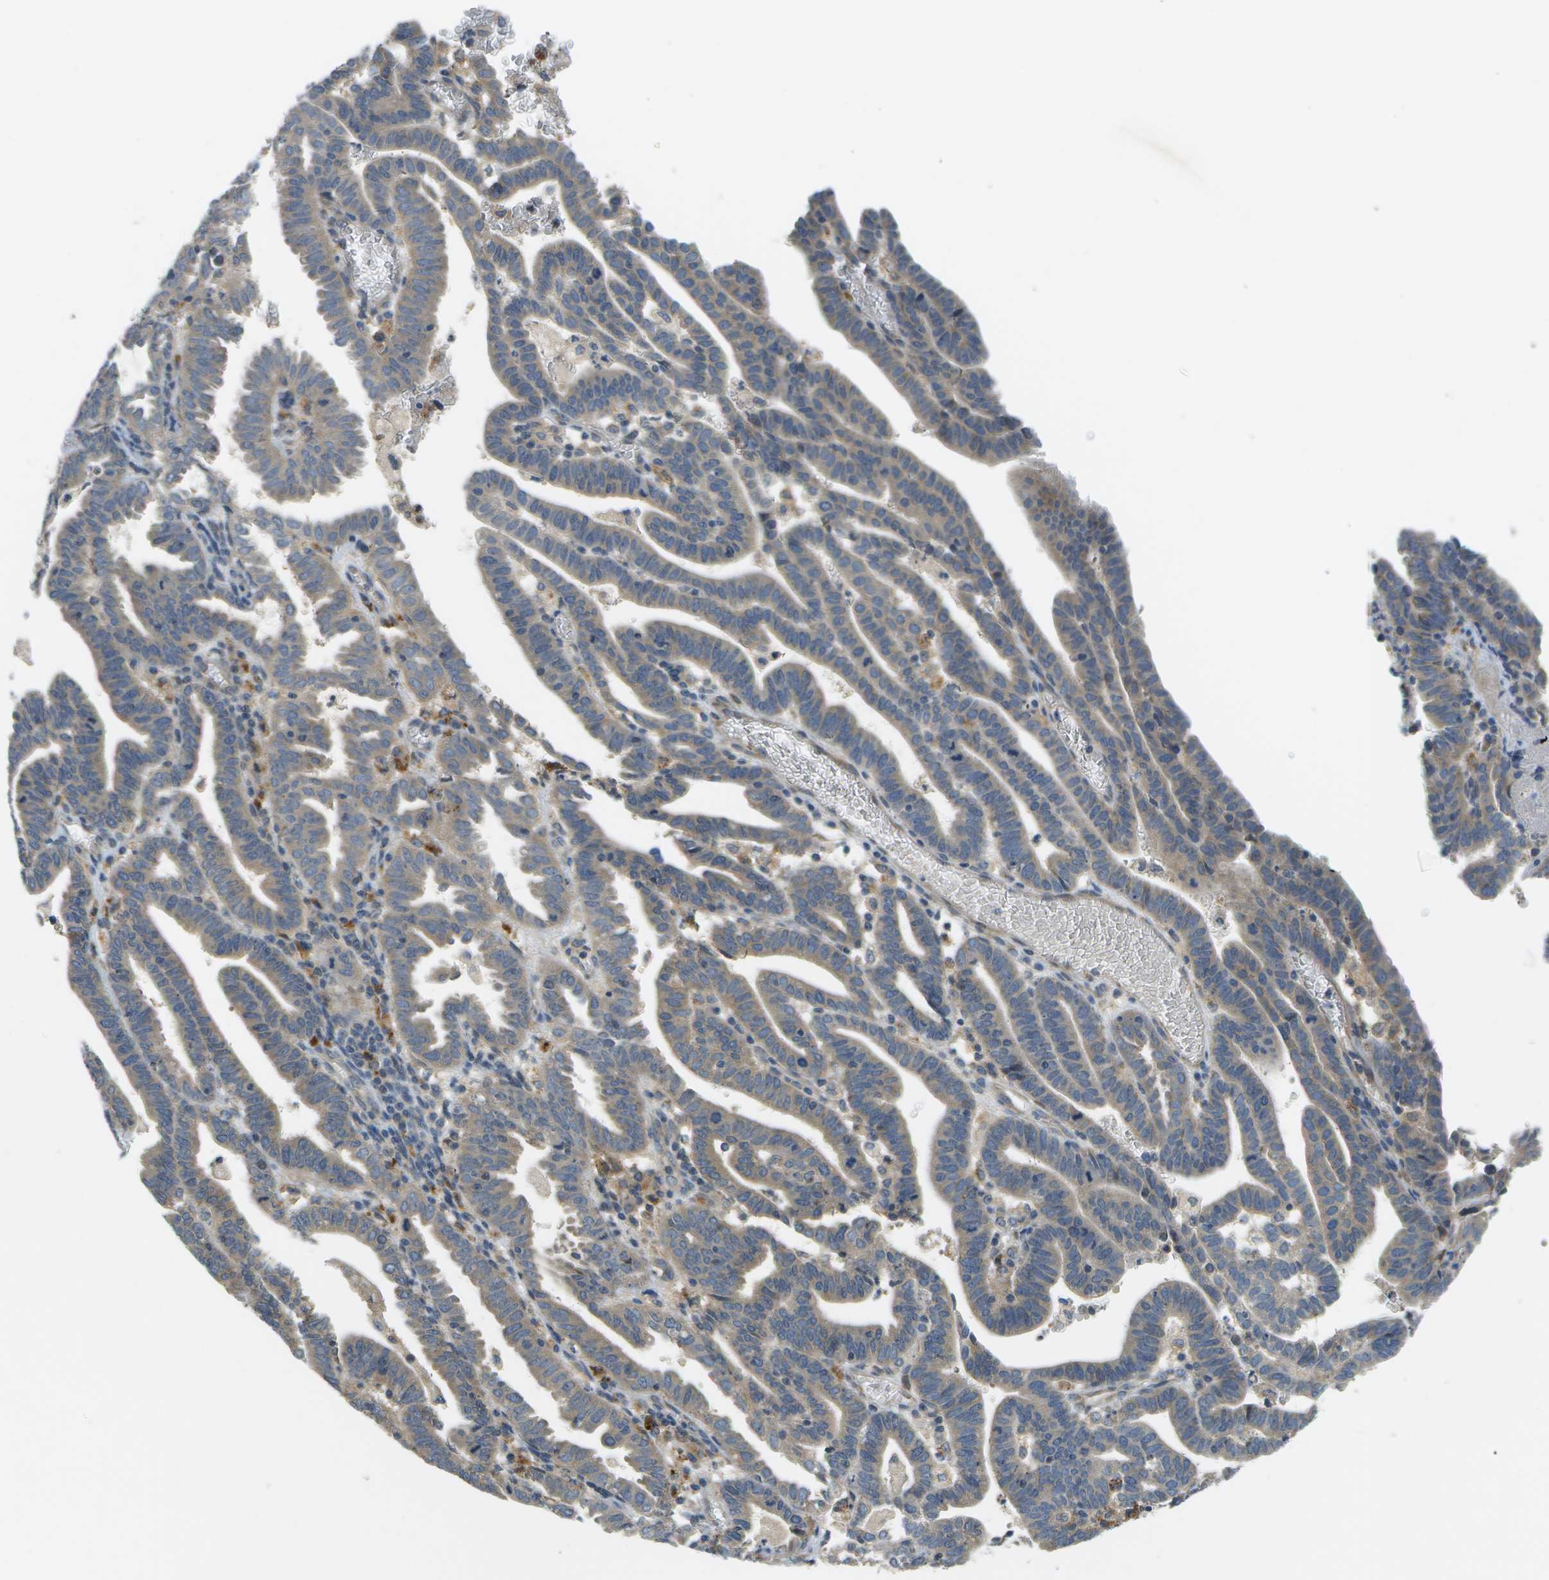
{"staining": {"intensity": "negative", "quantity": "none", "location": "none"}, "tissue": "endometrial cancer", "cell_type": "Tumor cells", "image_type": "cancer", "snomed": [{"axis": "morphology", "description": "Adenocarcinoma, NOS"}, {"axis": "topography", "description": "Uterus"}], "caption": "DAB (3,3'-diaminobenzidine) immunohistochemical staining of human endometrial cancer demonstrates no significant positivity in tumor cells. The staining is performed using DAB (3,3'-diaminobenzidine) brown chromogen with nuclei counter-stained in using hematoxylin.", "gene": "SLC25A20", "patient": {"sex": "female", "age": 83}}